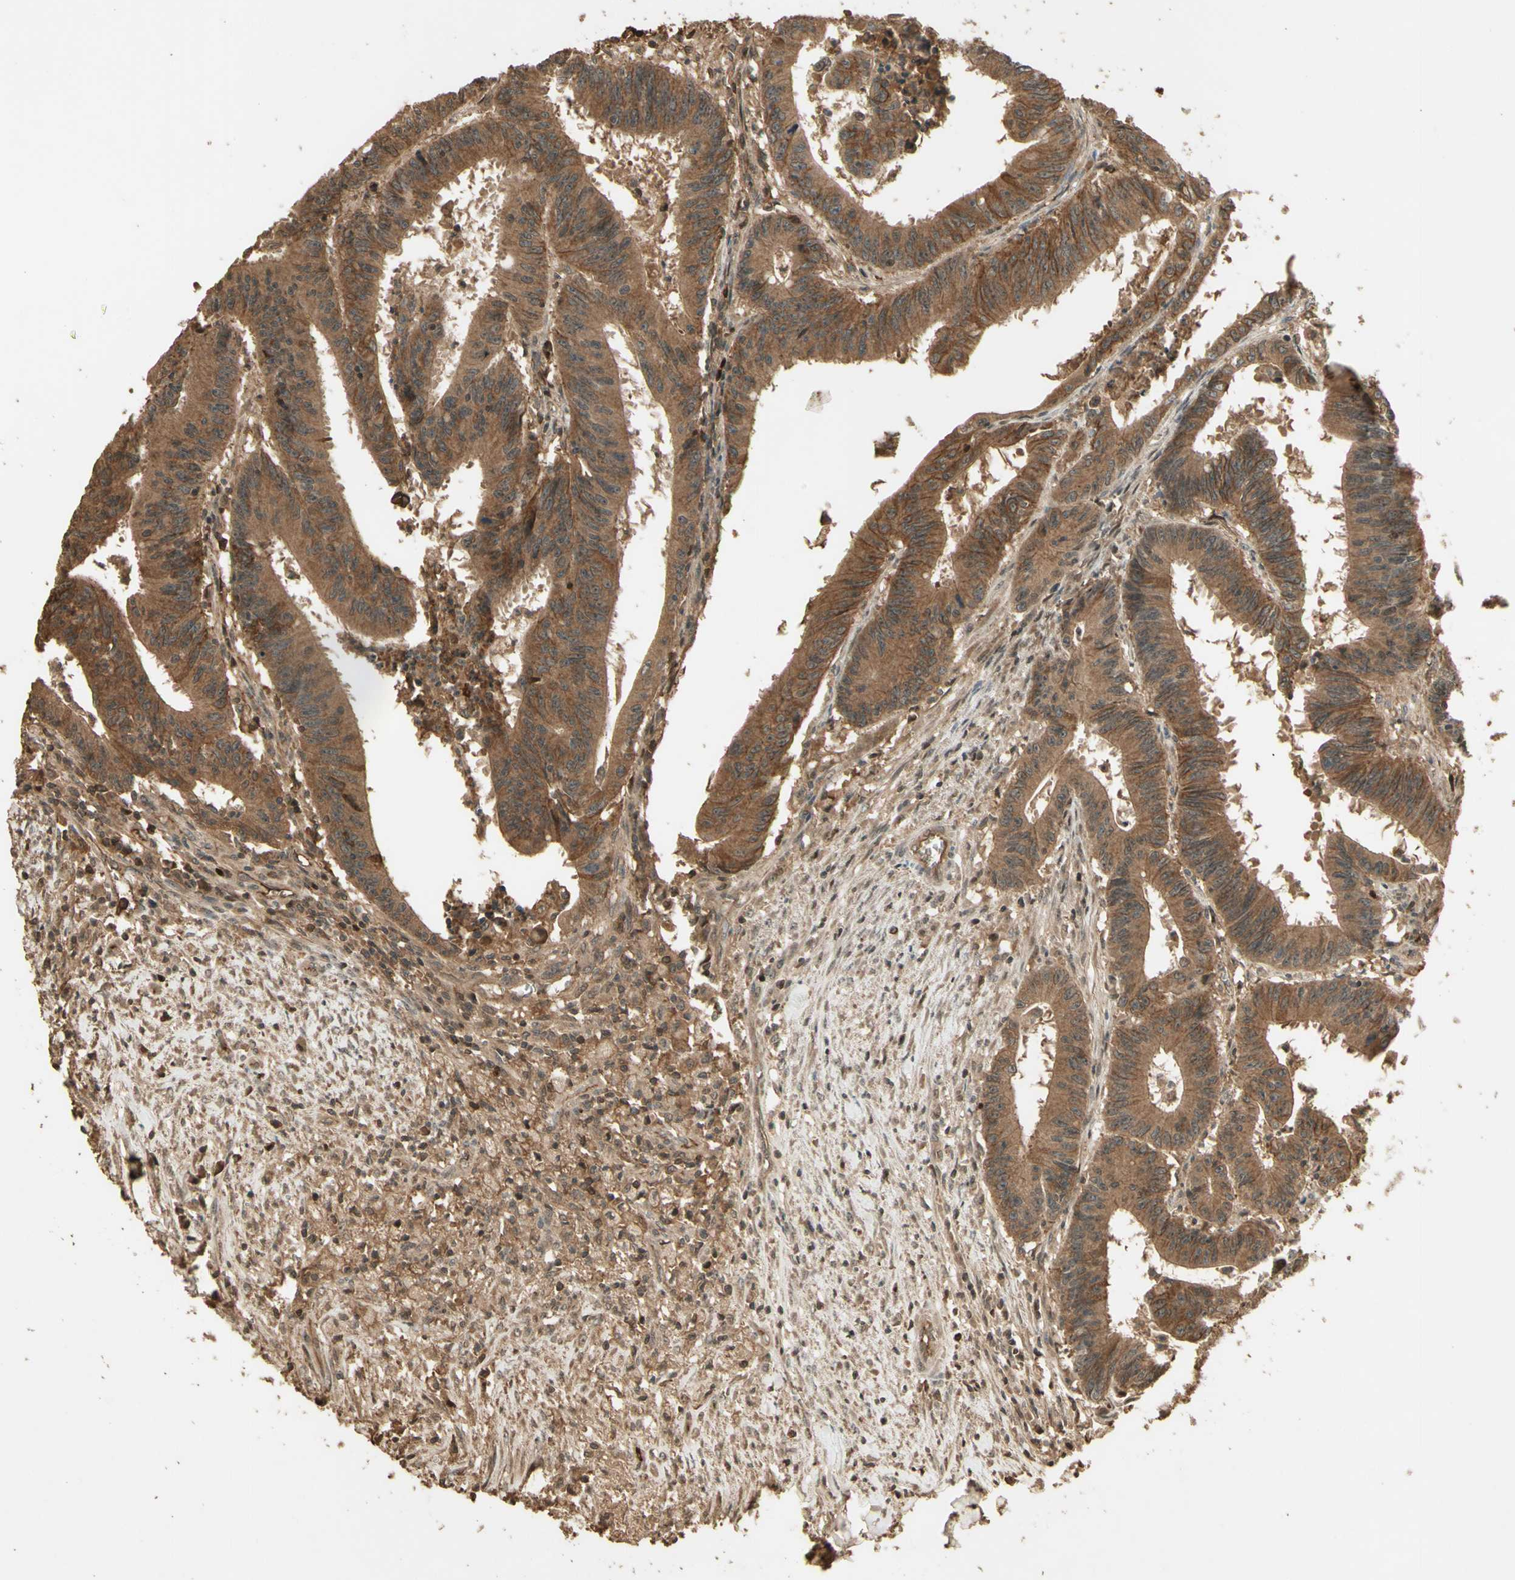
{"staining": {"intensity": "moderate", "quantity": ">75%", "location": "cytoplasmic/membranous"}, "tissue": "colorectal cancer", "cell_type": "Tumor cells", "image_type": "cancer", "snomed": [{"axis": "morphology", "description": "Adenocarcinoma, NOS"}, {"axis": "topography", "description": "Colon"}], "caption": "This image demonstrates IHC staining of human colorectal adenocarcinoma, with medium moderate cytoplasmic/membranous expression in approximately >75% of tumor cells.", "gene": "SMAD9", "patient": {"sex": "male", "age": 45}}